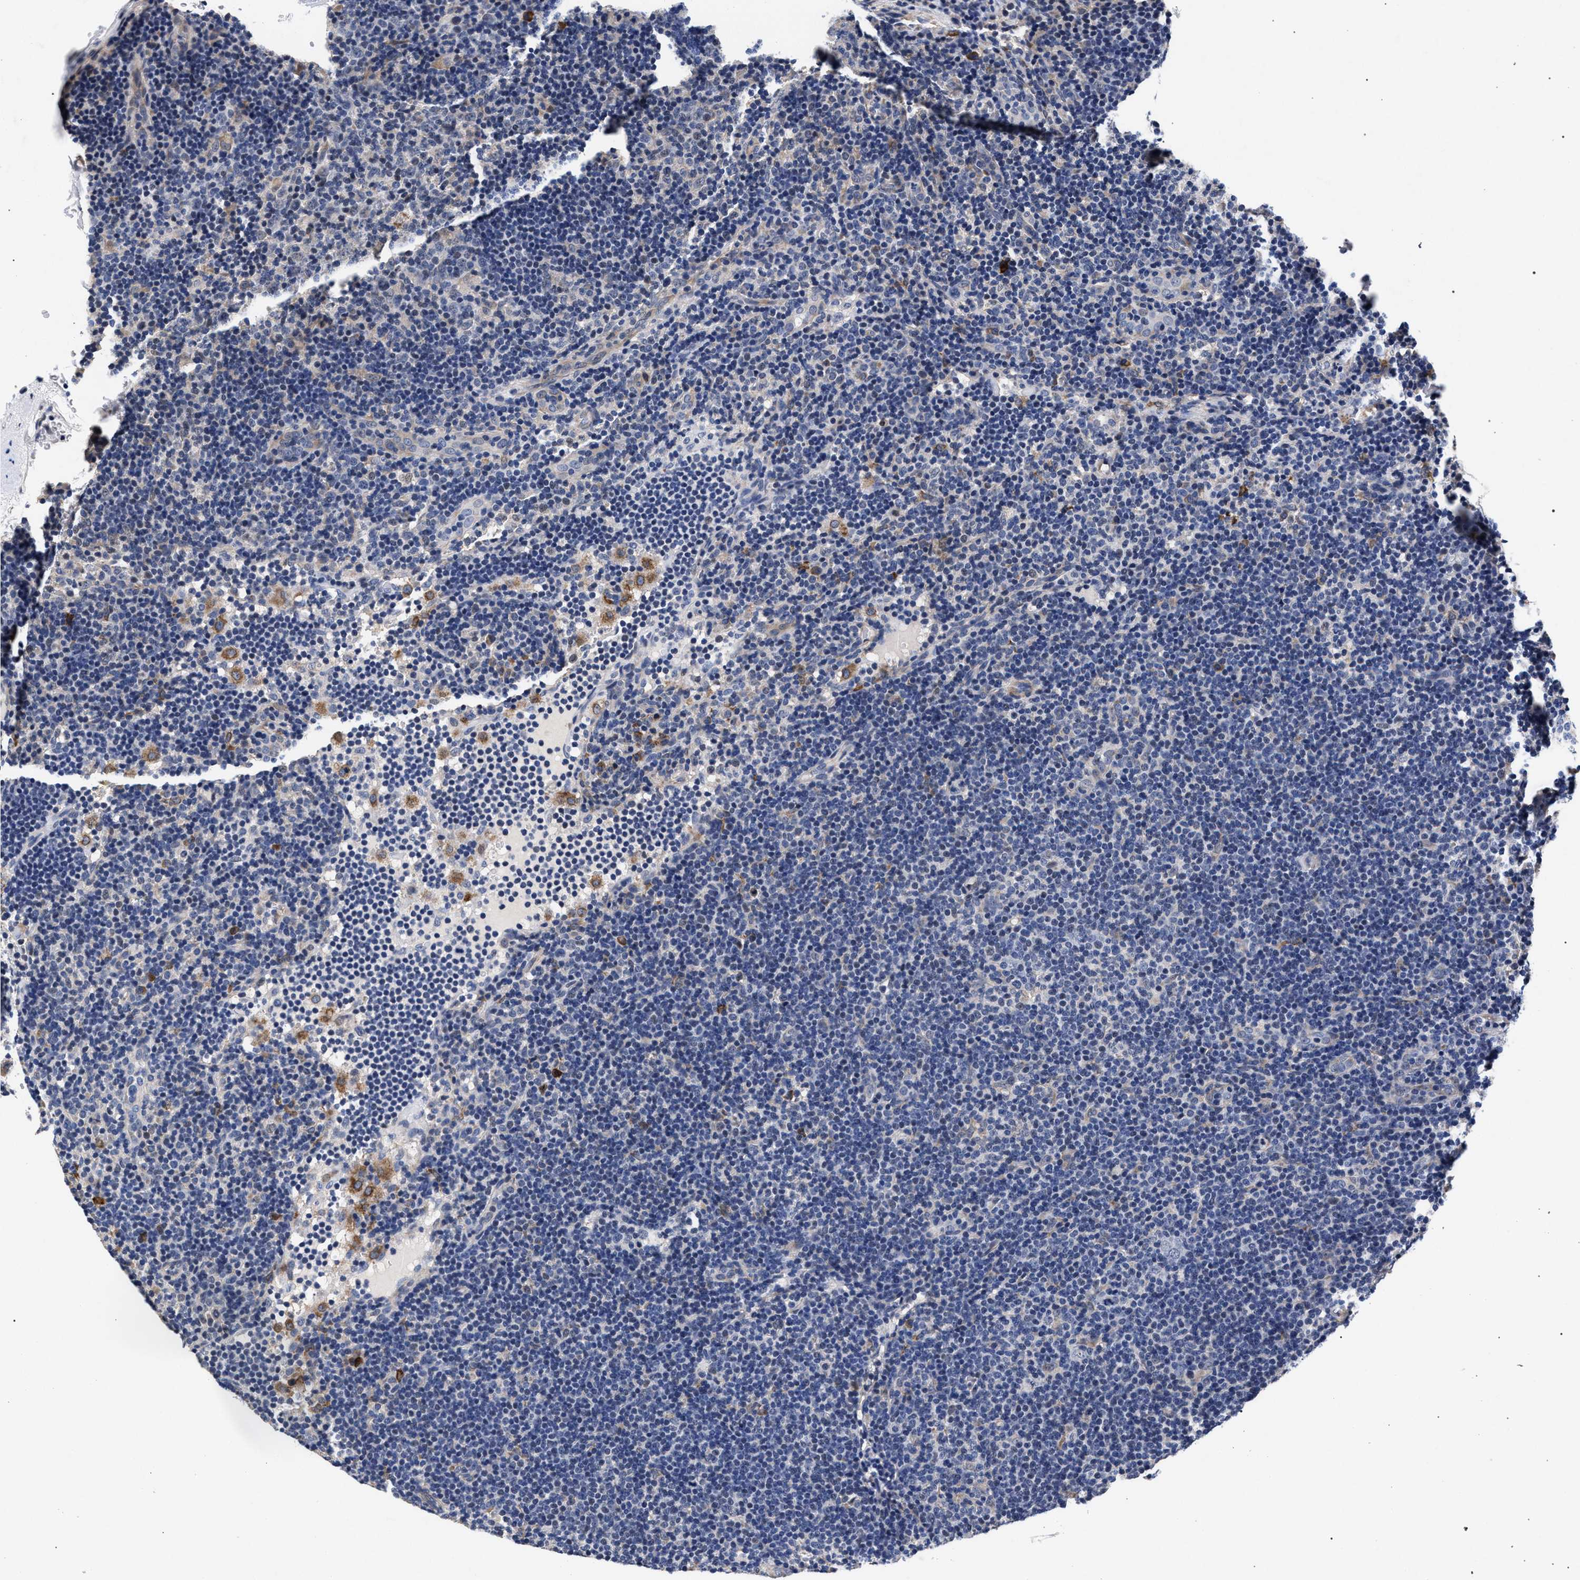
{"staining": {"intensity": "negative", "quantity": "none", "location": "none"}, "tissue": "lymphoma", "cell_type": "Tumor cells", "image_type": "cancer", "snomed": [{"axis": "morphology", "description": "Hodgkin's disease, NOS"}, {"axis": "topography", "description": "Lymph node"}], "caption": "Tumor cells show no significant protein positivity in lymphoma. (DAB IHC visualized using brightfield microscopy, high magnification).", "gene": "CFAP95", "patient": {"sex": "female", "age": 57}}